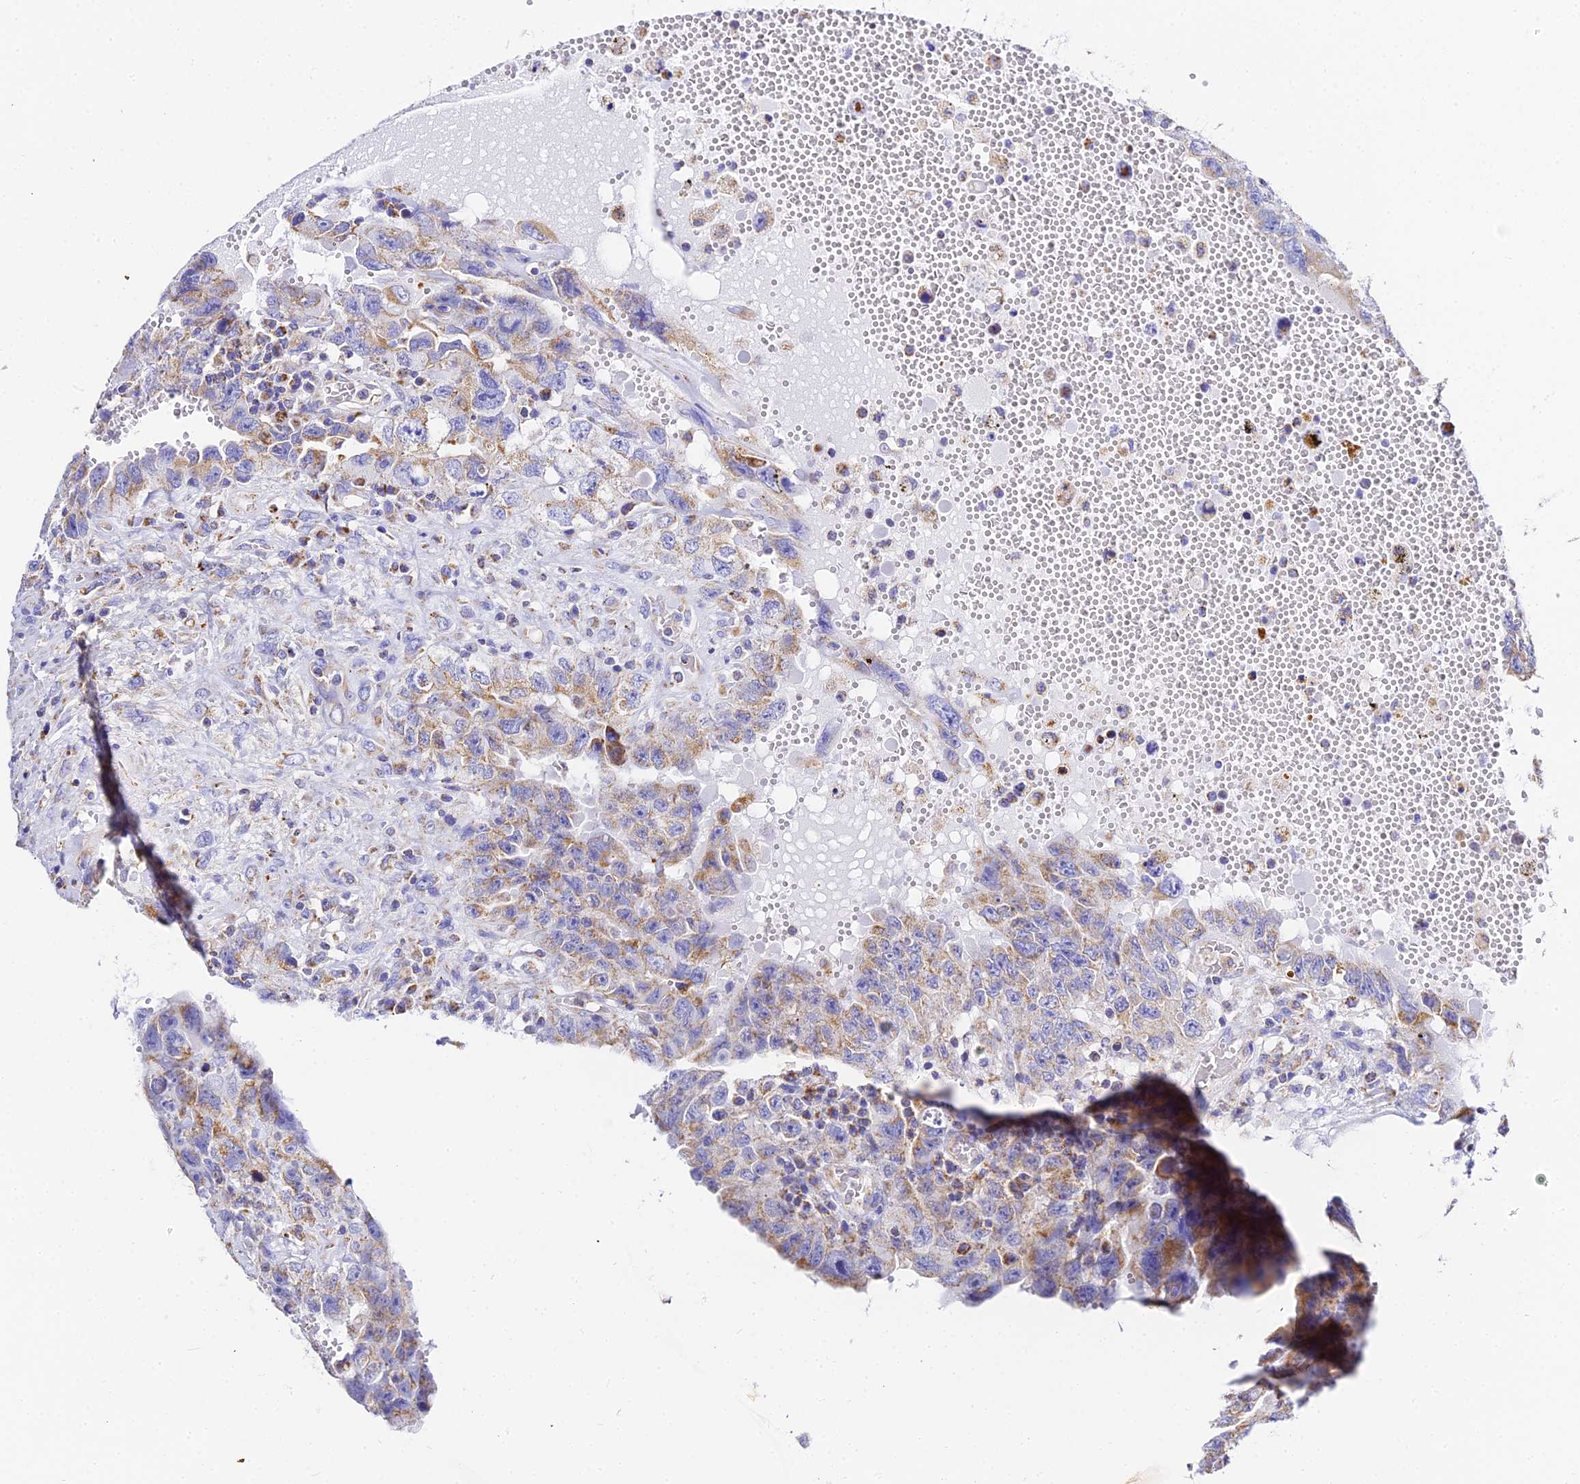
{"staining": {"intensity": "weak", "quantity": ">75%", "location": "cytoplasmic/membranous"}, "tissue": "testis cancer", "cell_type": "Tumor cells", "image_type": "cancer", "snomed": [{"axis": "morphology", "description": "Carcinoma, Embryonal, NOS"}, {"axis": "topography", "description": "Testis"}], "caption": "Human testis embryonal carcinoma stained with a brown dye shows weak cytoplasmic/membranous positive staining in approximately >75% of tumor cells.", "gene": "ZNF573", "patient": {"sex": "male", "age": 26}}